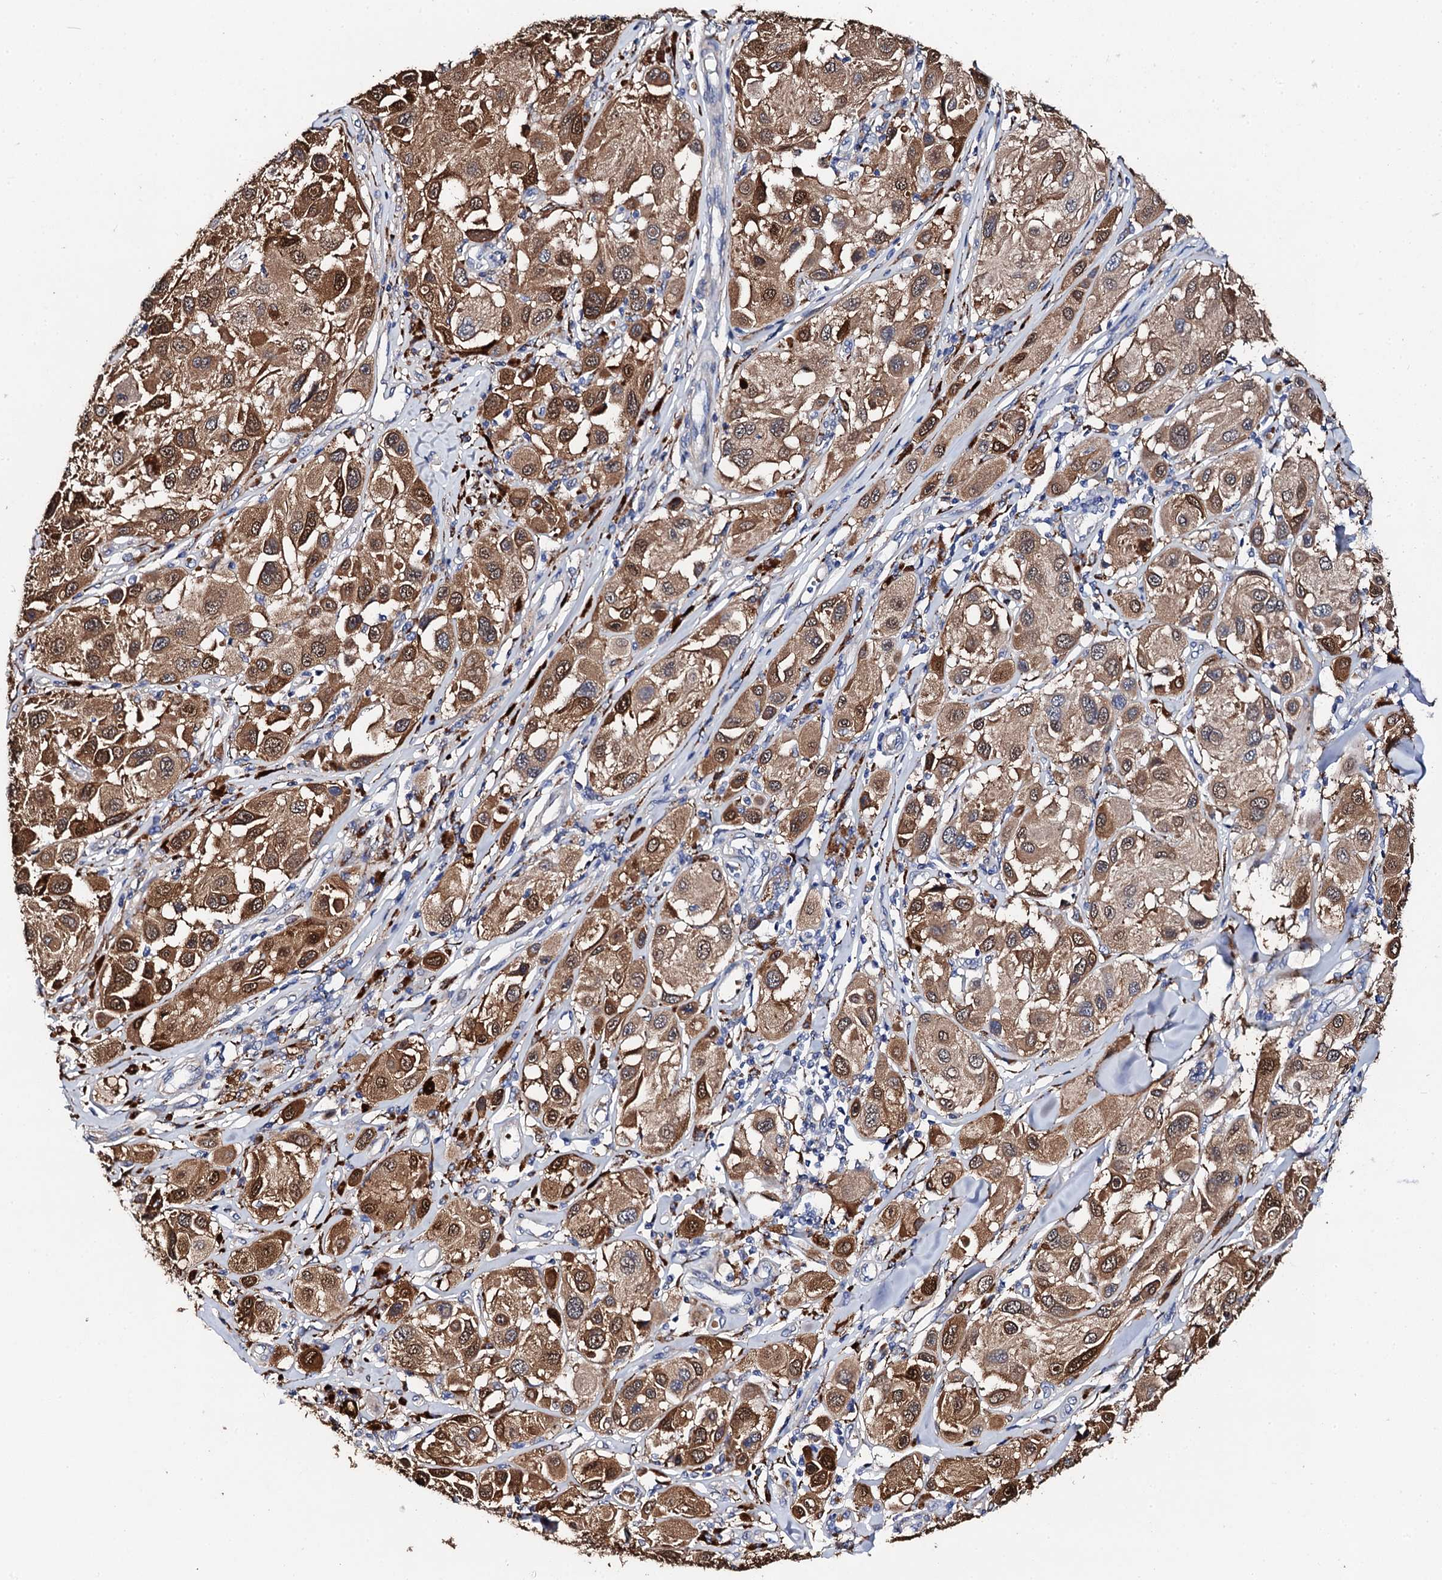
{"staining": {"intensity": "moderate", "quantity": ">75%", "location": "cytoplasmic/membranous,nuclear"}, "tissue": "melanoma", "cell_type": "Tumor cells", "image_type": "cancer", "snomed": [{"axis": "morphology", "description": "Malignant melanoma, Metastatic site"}, {"axis": "topography", "description": "Skin"}], "caption": "Malignant melanoma (metastatic site) tissue displays moderate cytoplasmic/membranous and nuclear staining in about >75% of tumor cells, visualized by immunohistochemistry.", "gene": "KLHL32", "patient": {"sex": "male", "age": 41}}